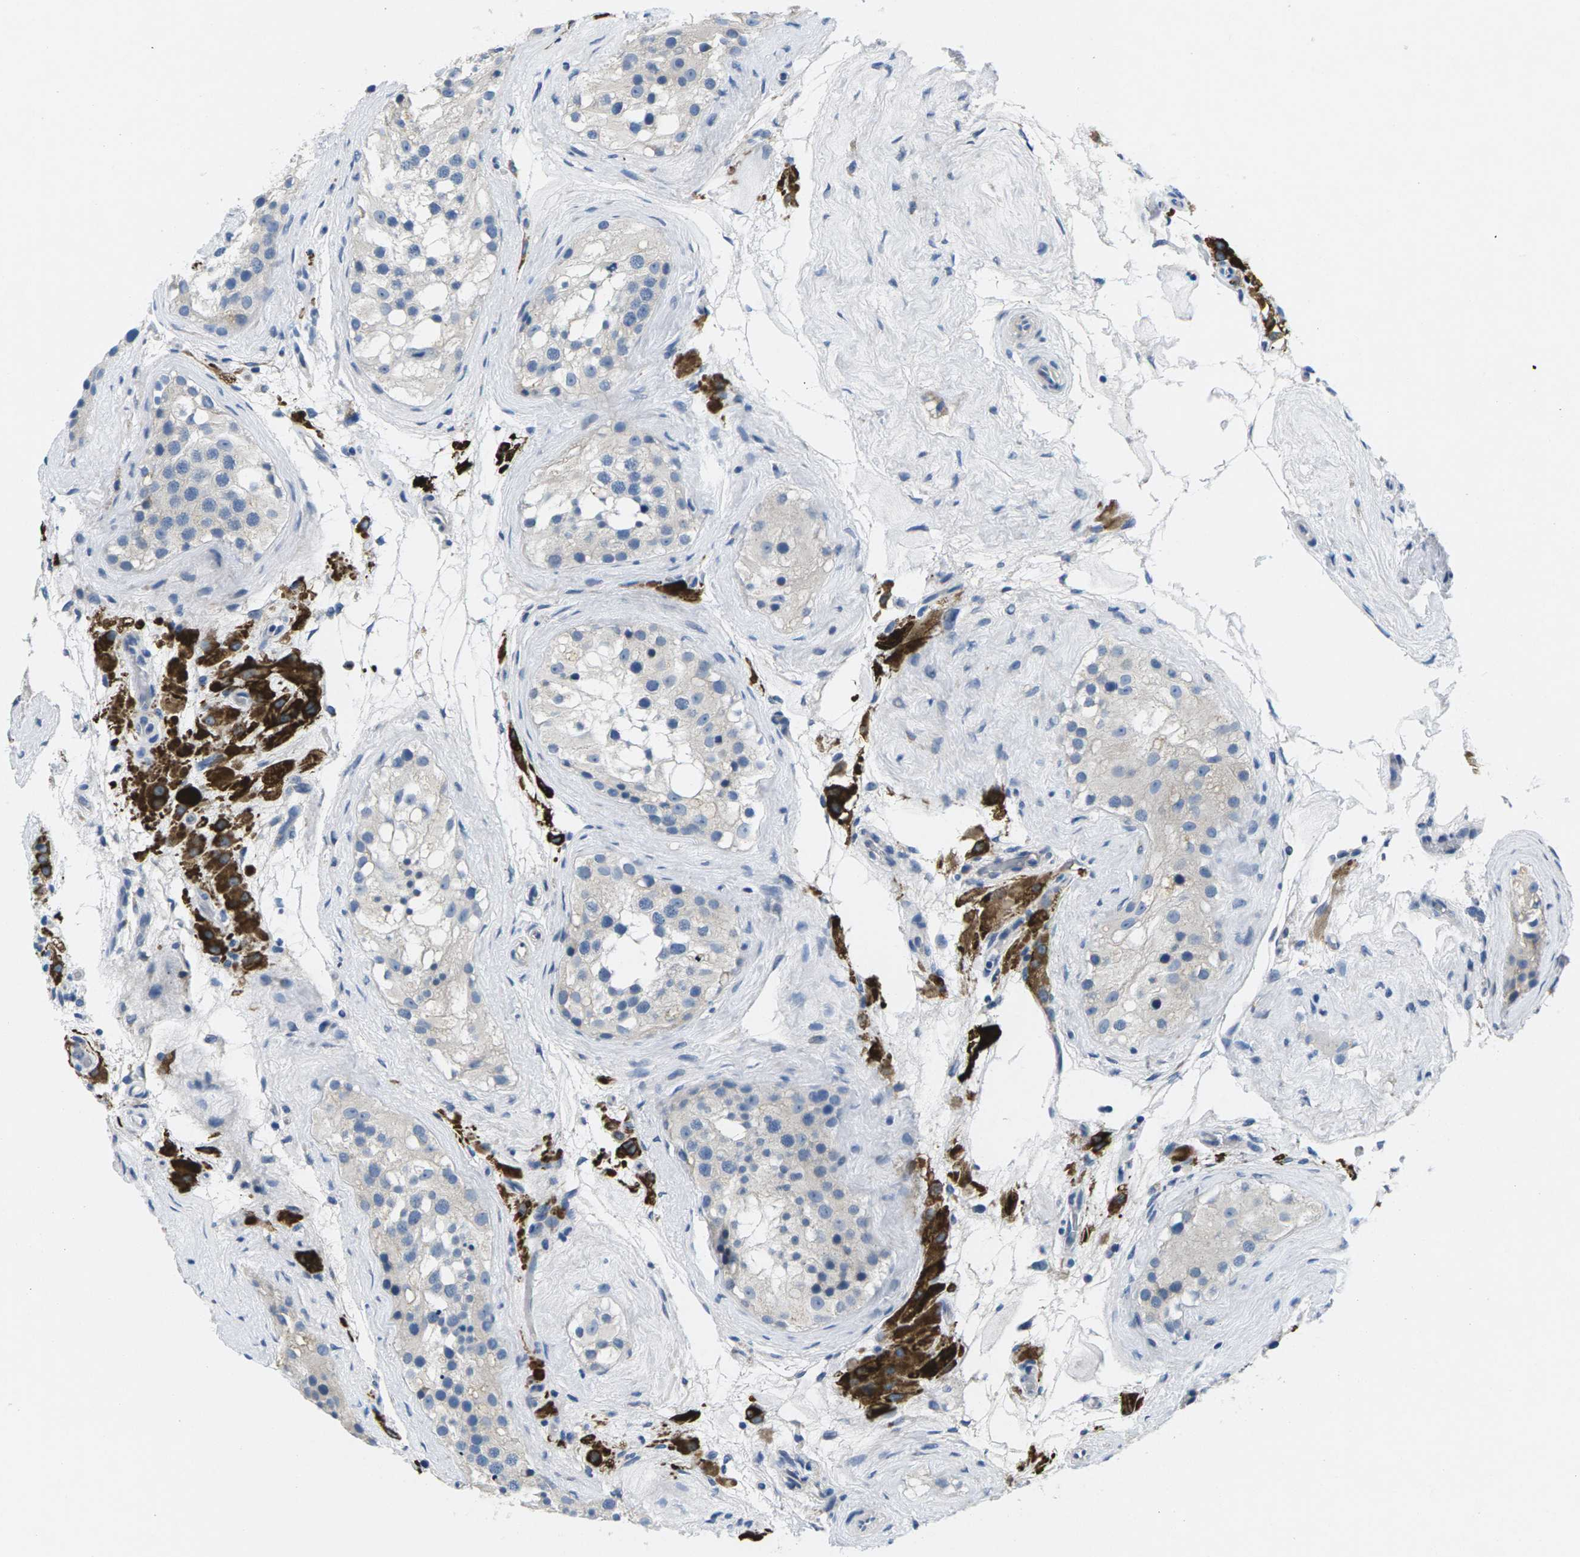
{"staining": {"intensity": "negative", "quantity": "none", "location": "none"}, "tissue": "testis", "cell_type": "Cells in seminiferous ducts", "image_type": "normal", "snomed": [{"axis": "morphology", "description": "Normal tissue, NOS"}, {"axis": "morphology", "description": "Seminoma, NOS"}, {"axis": "topography", "description": "Testis"}], "caption": "Immunohistochemical staining of benign testis shows no significant staining in cells in seminiferous ducts. (IHC, brightfield microscopy, high magnification).", "gene": "TSPAN2", "patient": {"sex": "male", "age": 71}}